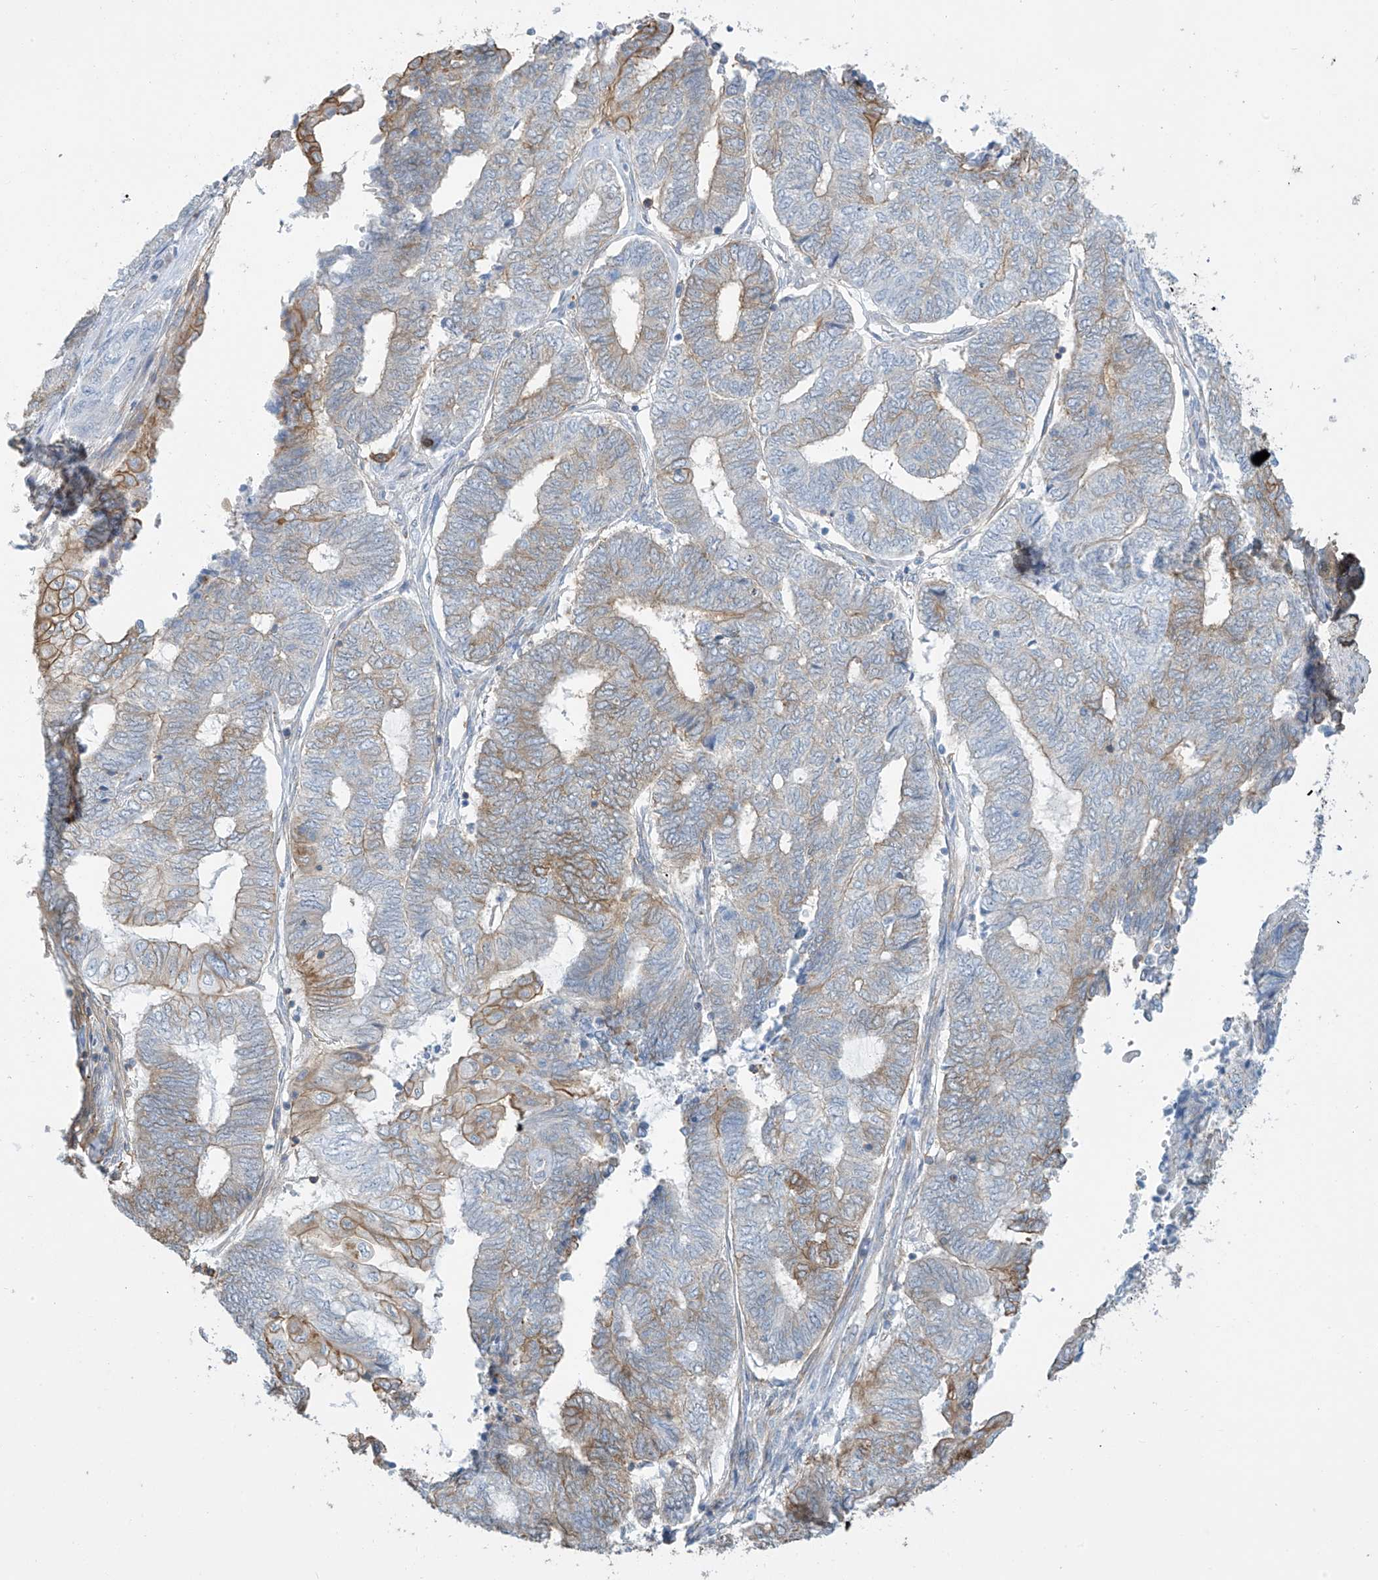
{"staining": {"intensity": "moderate", "quantity": "25%-75%", "location": "cytoplasmic/membranous"}, "tissue": "endometrial cancer", "cell_type": "Tumor cells", "image_type": "cancer", "snomed": [{"axis": "morphology", "description": "Adenocarcinoma, NOS"}, {"axis": "topography", "description": "Uterus"}, {"axis": "topography", "description": "Endometrium"}], "caption": "A histopathology image of human endometrial cancer stained for a protein shows moderate cytoplasmic/membranous brown staining in tumor cells. The staining was performed using DAB (3,3'-diaminobenzidine) to visualize the protein expression in brown, while the nuclei were stained in blue with hematoxylin (Magnification: 20x).", "gene": "ZNF846", "patient": {"sex": "female", "age": 70}}